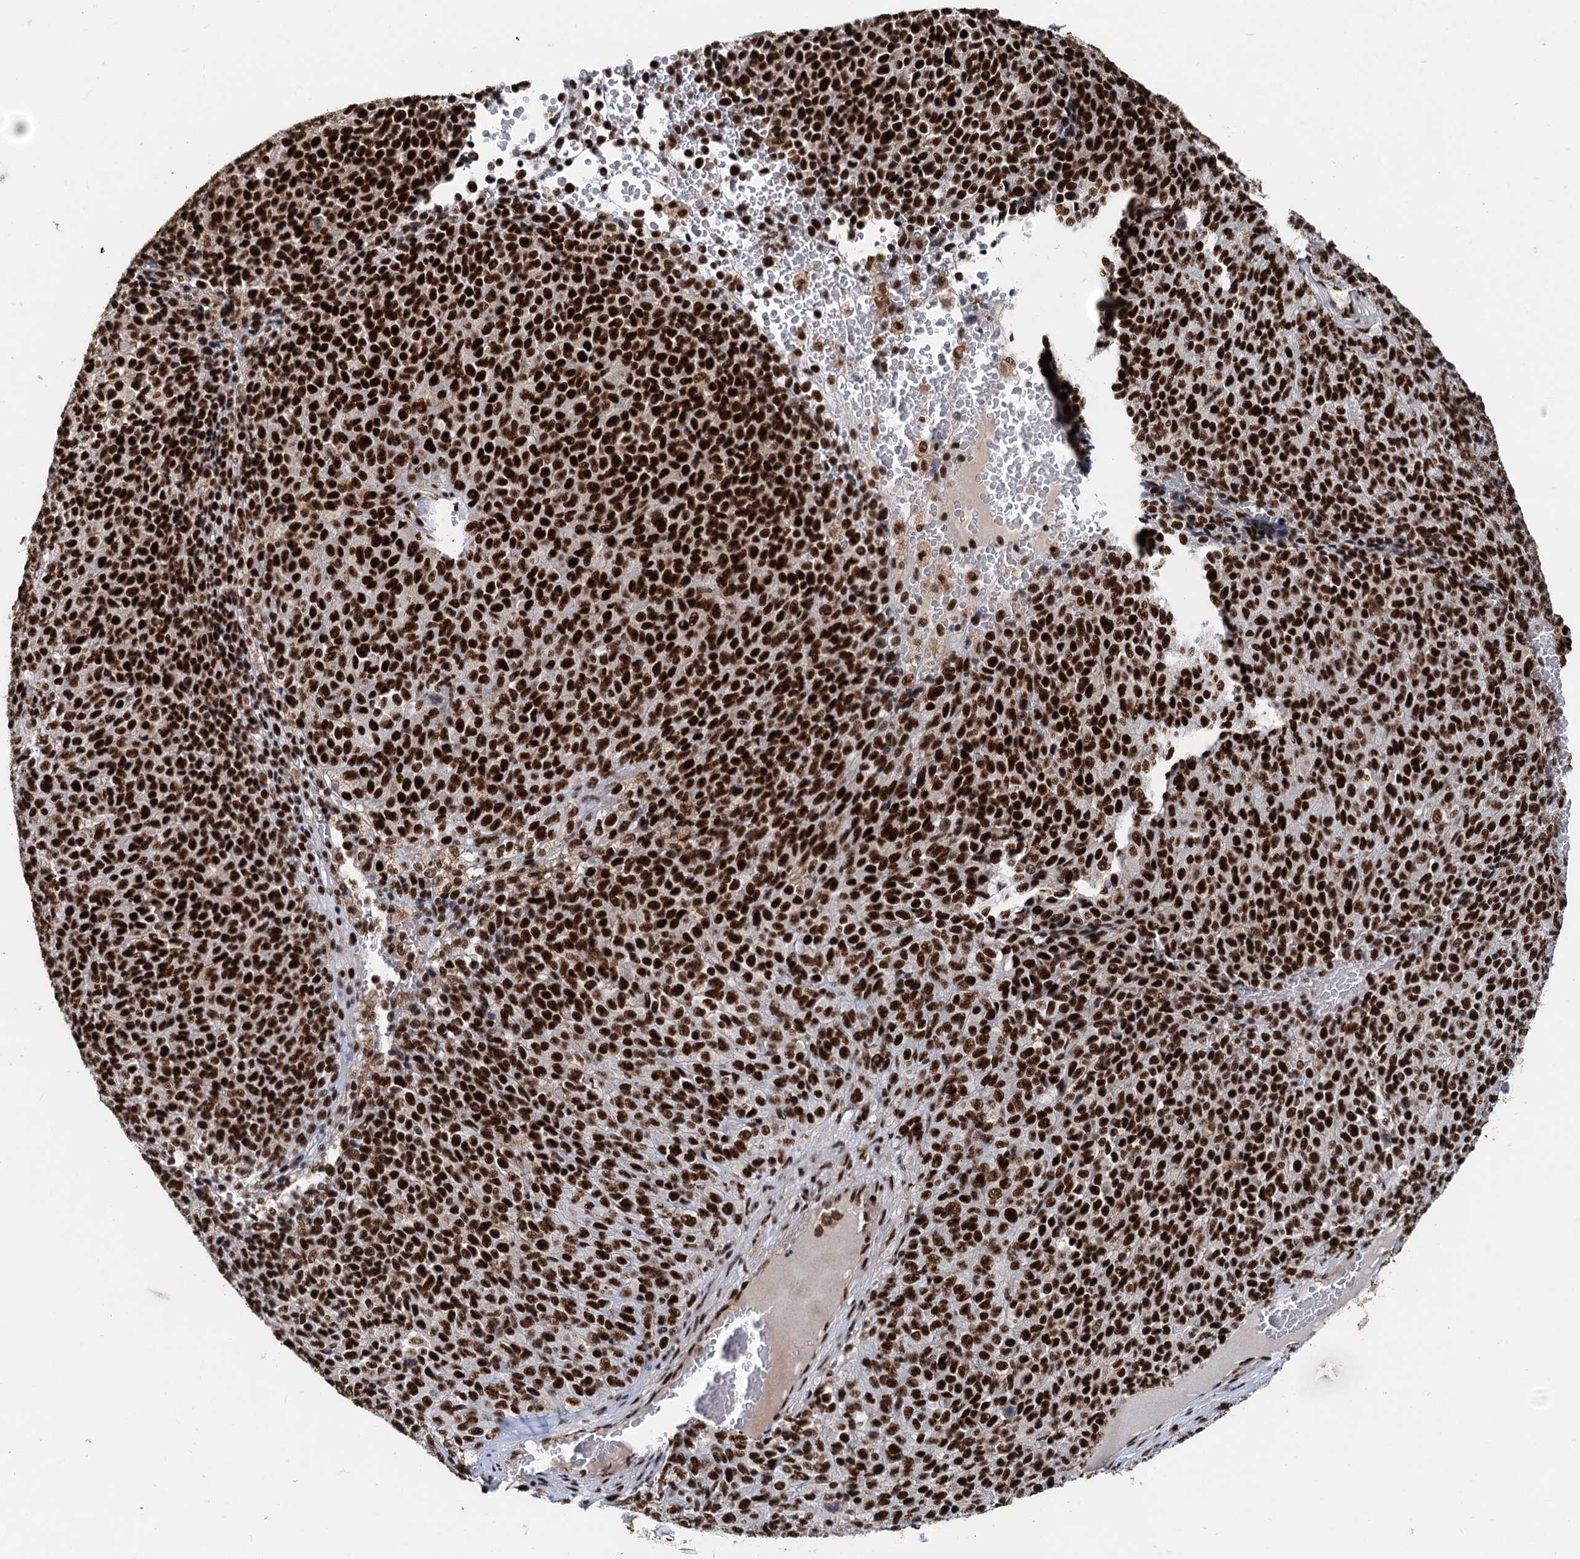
{"staining": {"intensity": "strong", "quantity": ">75%", "location": "nuclear"}, "tissue": "melanoma", "cell_type": "Tumor cells", "image_type": "cancer", "snomed": [{"axis": "morphology", "description": "Malignant melanoma, Metastatic site"}, {"axis": "topography", "description": "Brain"}], "caption": "Immunohistochemistry (IHC) photomicrograph of human melanoma stained for a protein (brown), which exhibits high levels of strong nuclear positivity in approximately >75% of tumor cells.", "gene": "RBM26", "patient": {"sex": "female", "age": 56}}